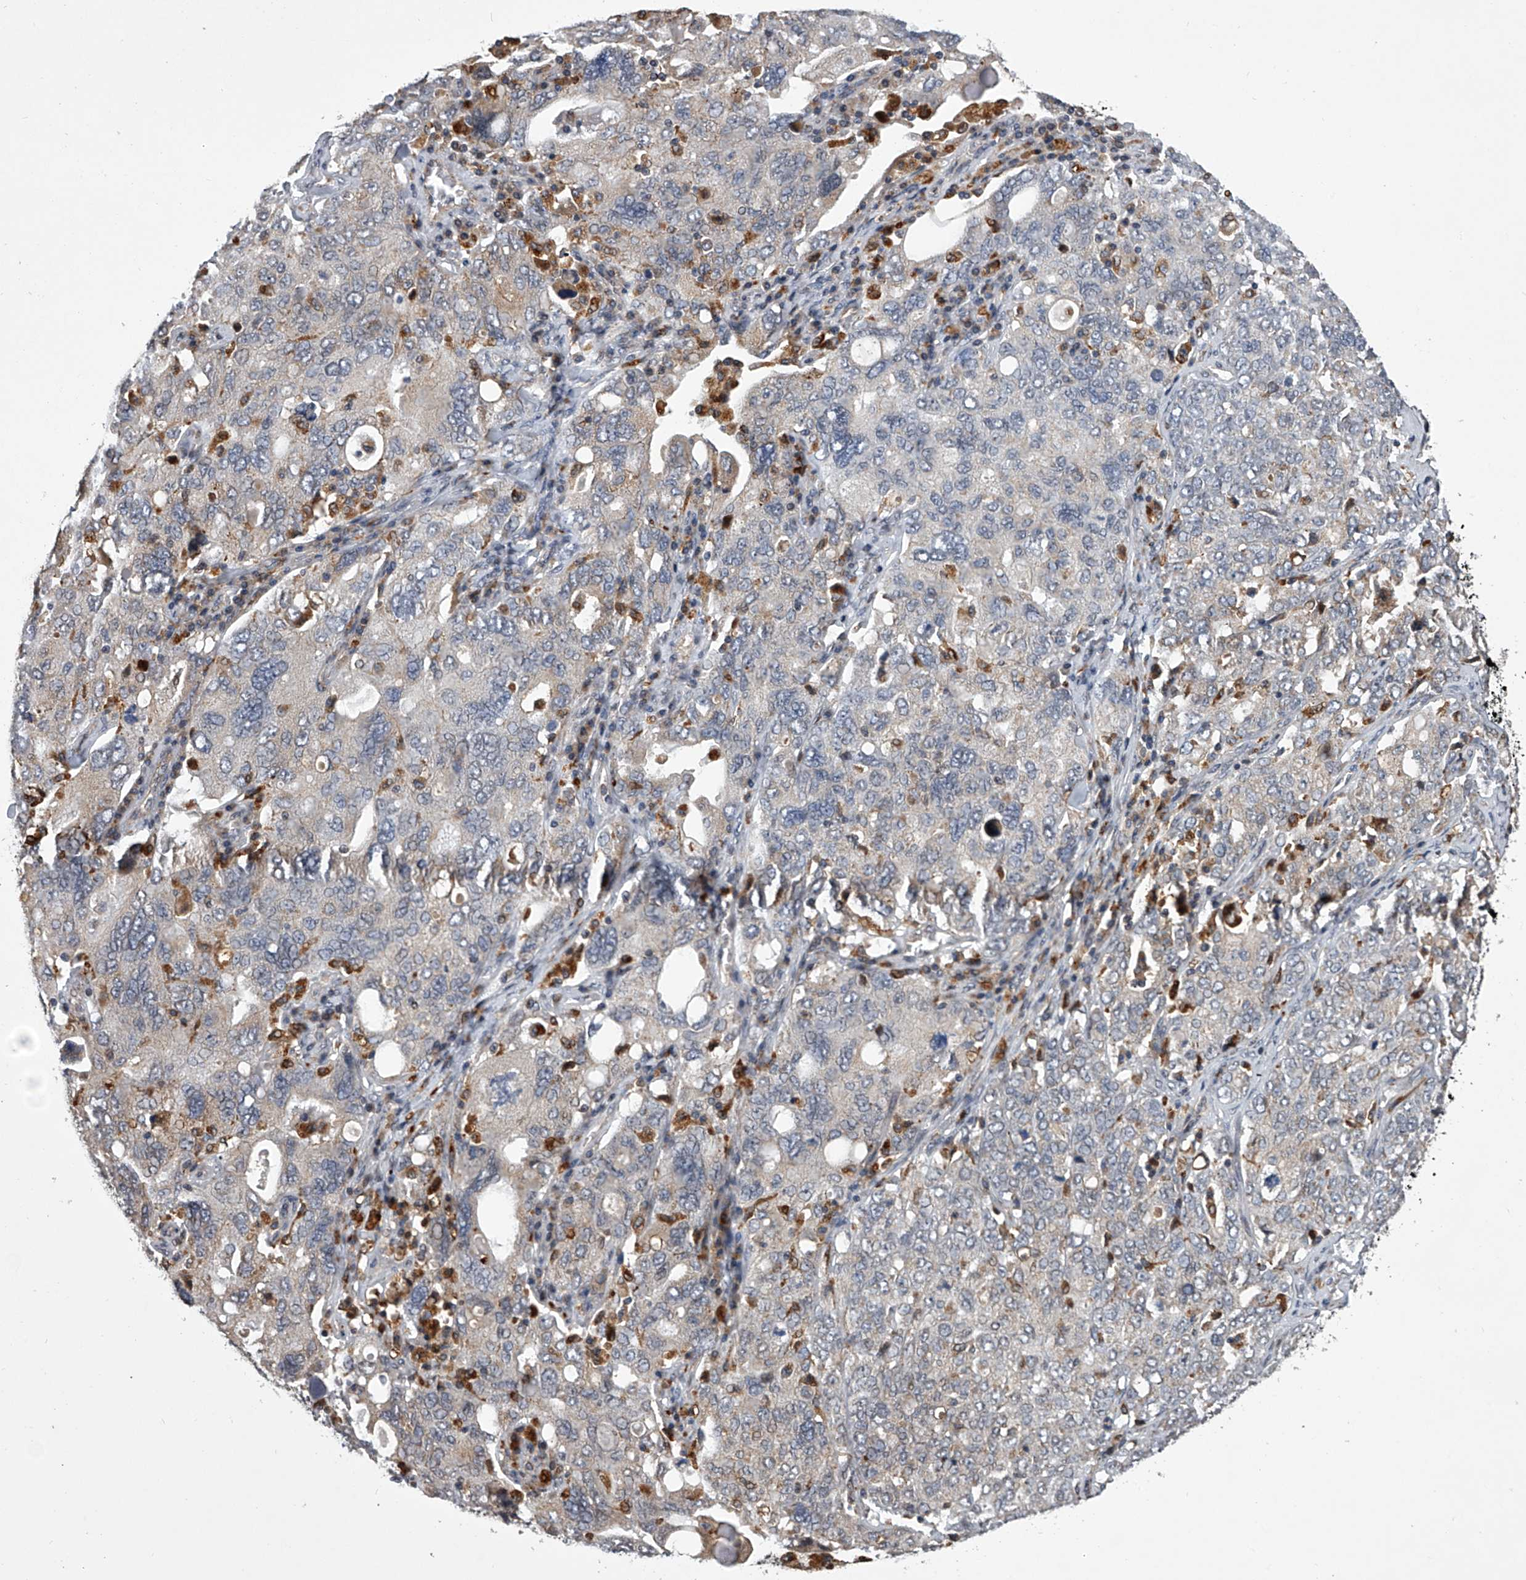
{"staining": {"intensity": "negative", "quantity": "none", "location": "none"}, "tissue": "ovarian cancer", "cell_type": "Tumor cells", "image_type": "cancer", "snomed": [{"axis": "morphology", "description": "Carcinoma, endometroid"}, {"axis": "topography", "description": "Ovary"}], "caption": "An immunohistochemistry (IHC) histopathology image of ovarian endometroid carcinoma is shown. There is no staining in tumor cells of ovarian endometroid carcinoma.", "gene": "TRIM8", "patient": {"sex": "female", "age": 62}}